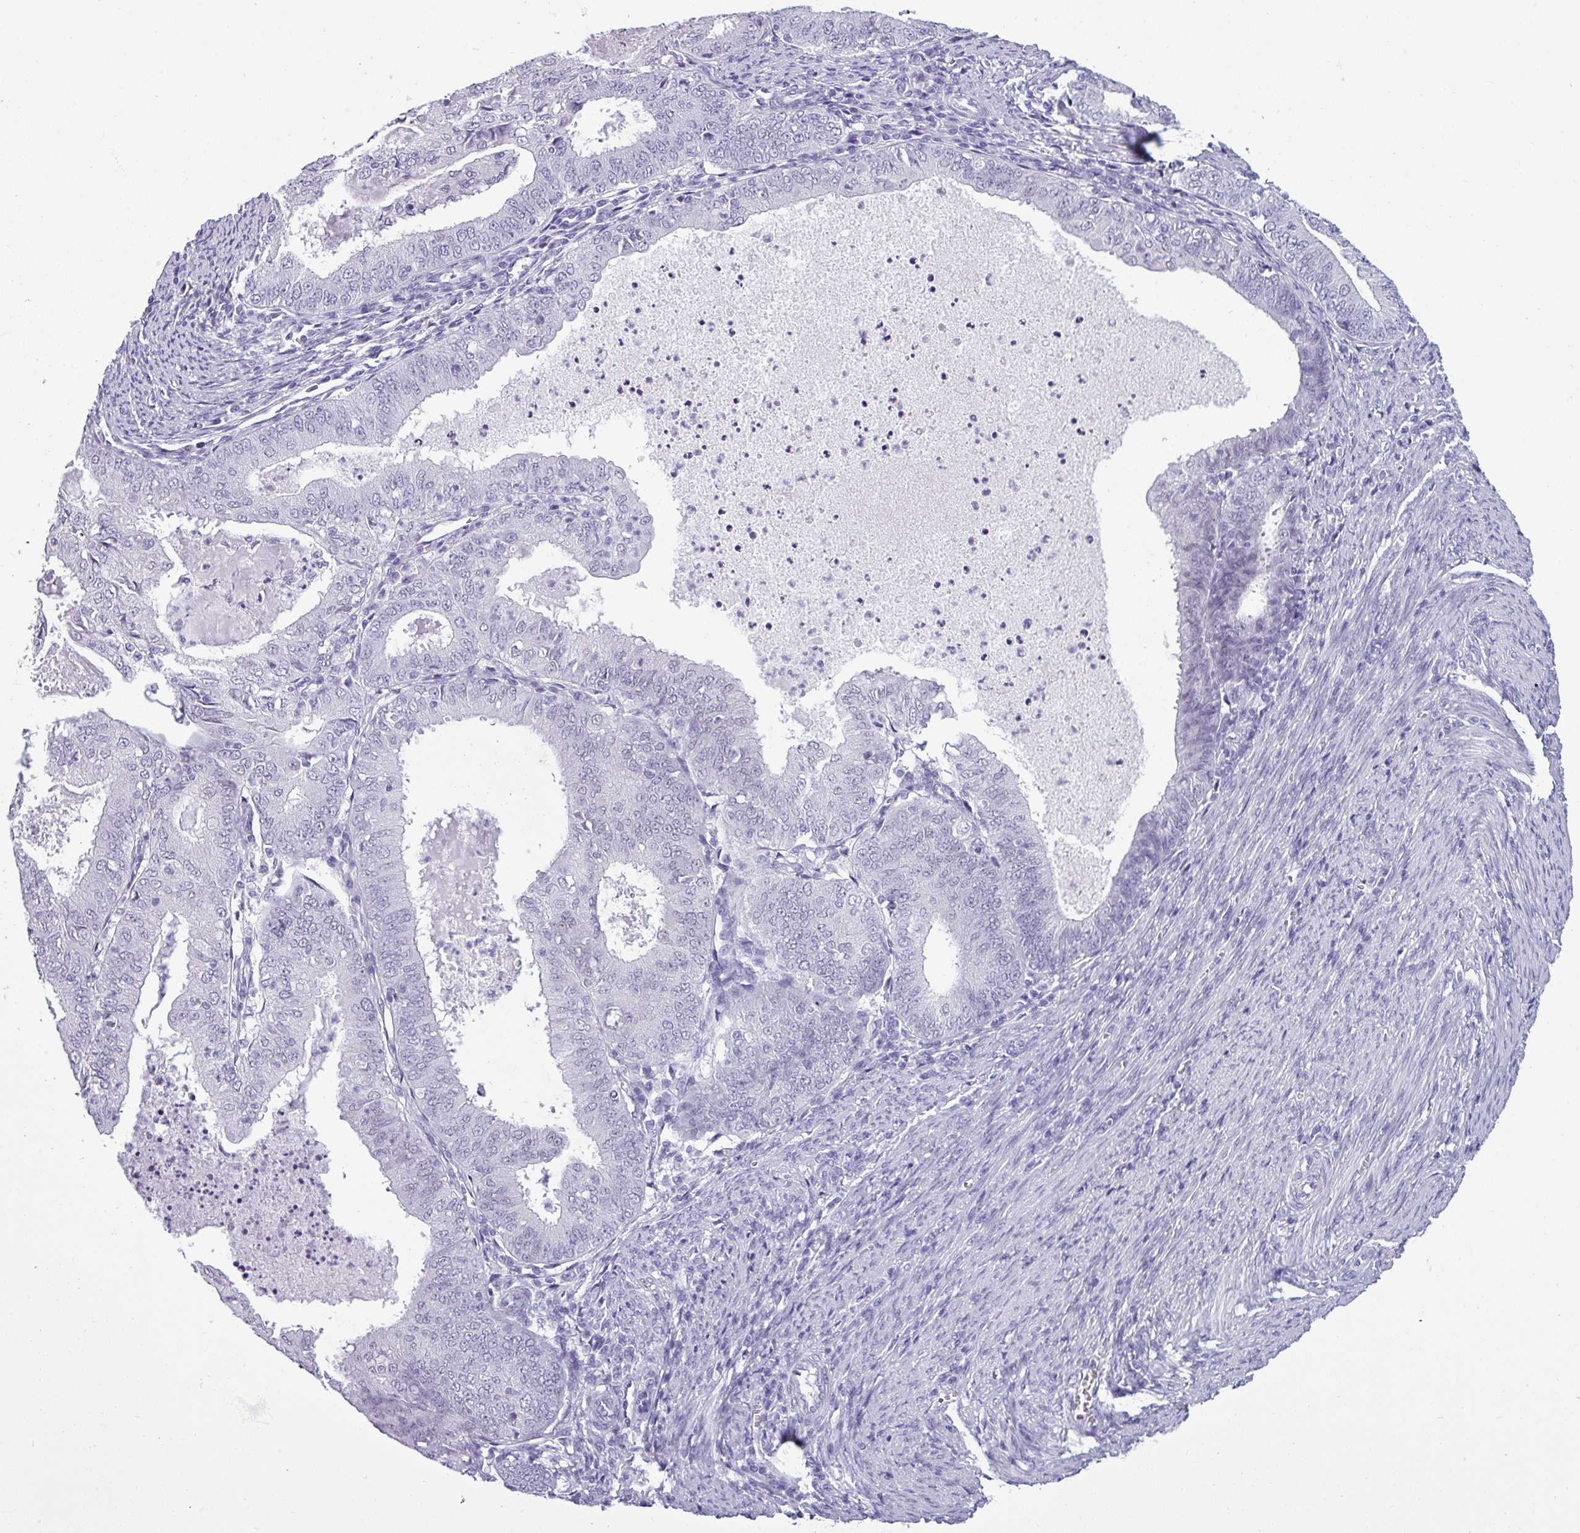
{"staining": {"intensity": "negative", "quantity": "none", "location": "none"}, "tissue": "endometrial cancer", "cell_type": "Tumor cells", "image_type": "cancer", "snomed": [{"axis": "morphology", "description": "Adenocarcinoma, NOS"}, {"axis": "topography", "description": "Endometrium"}], "caption": "A high-resolution histopathology image shows IHC staining of endometrial cancer, which exhibits no significant staining in tumor cells.", "gene": "SRGAP1", "patient": {"sex": "female", "age": 57}}